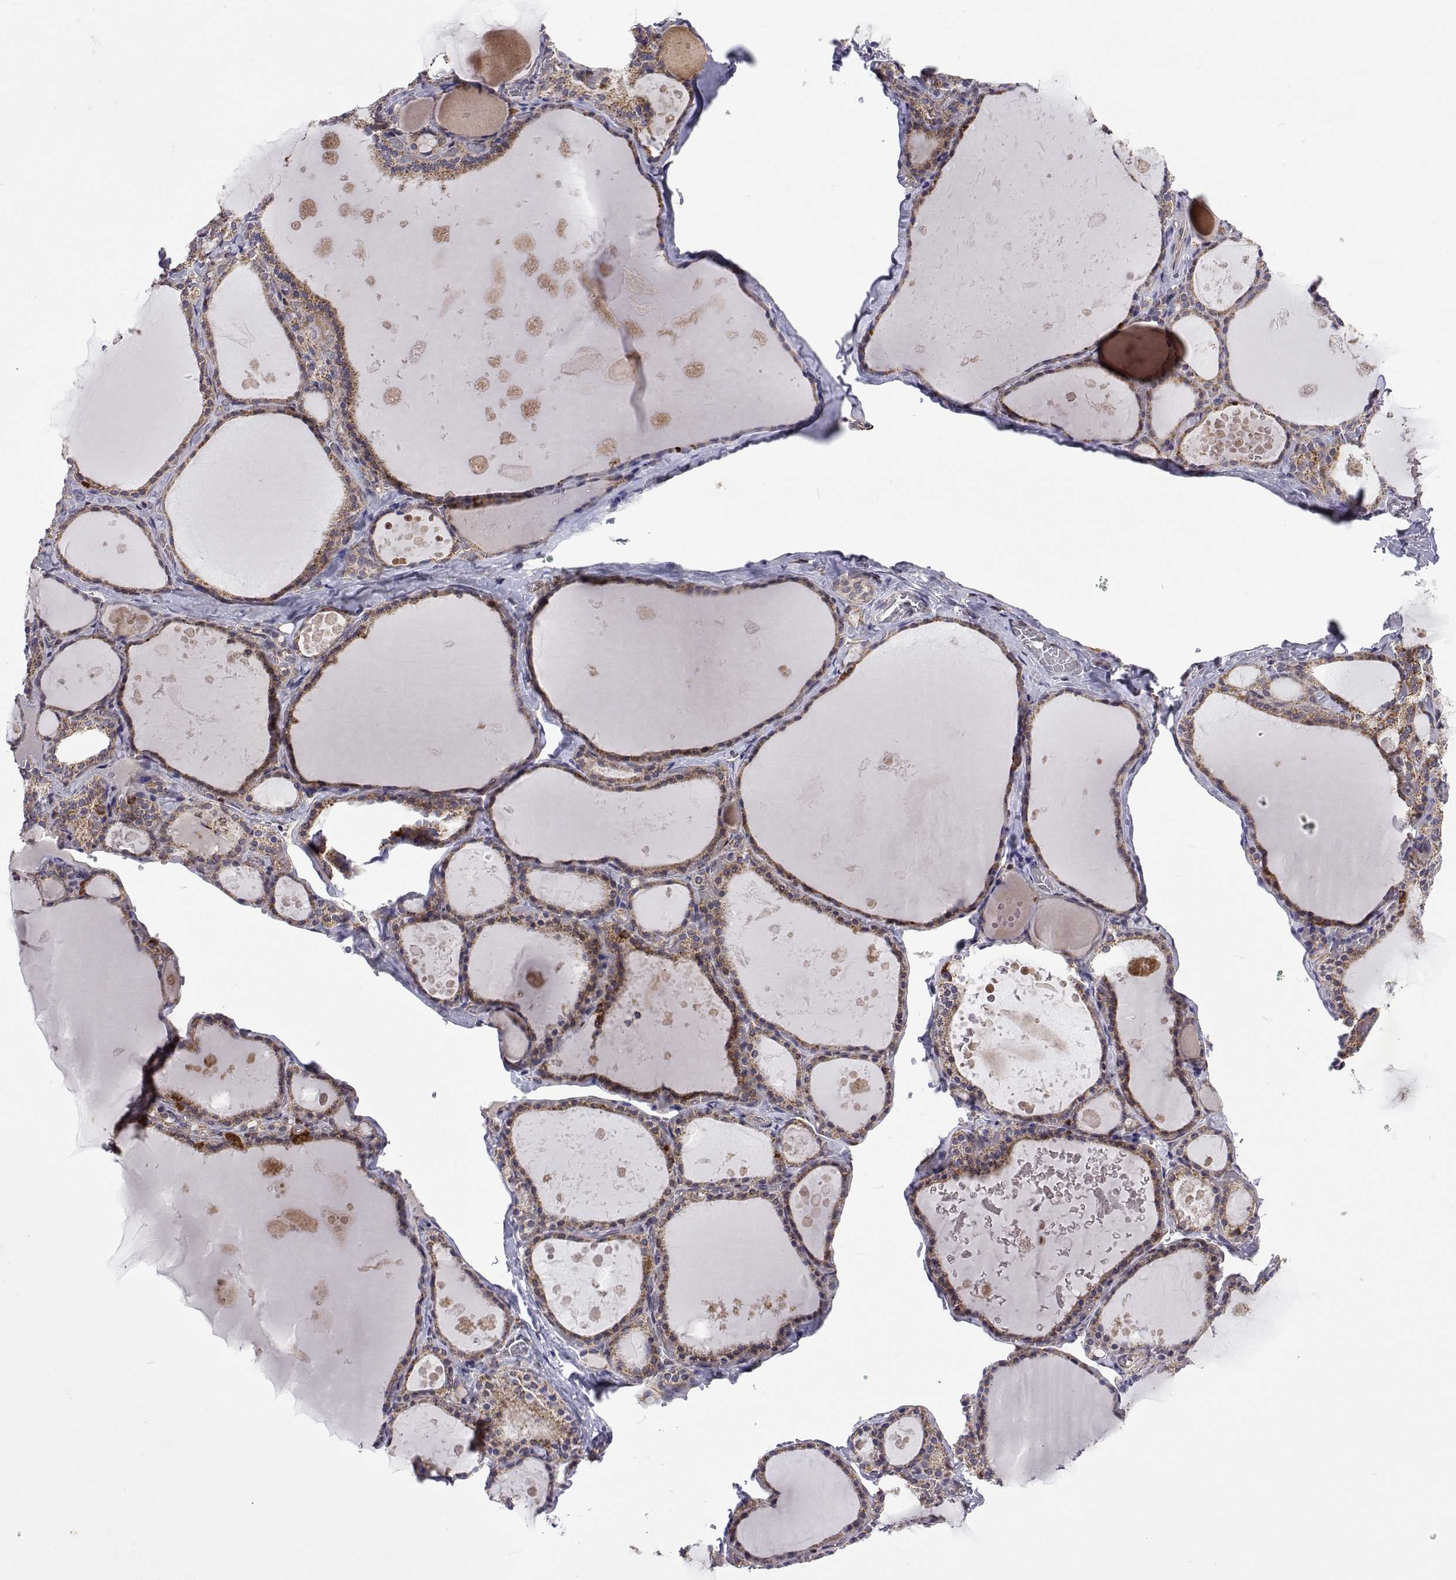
{"staining": {"intensity": "moderate", "quantity": "25%-75%", "location": "cytoplasmic/membranous"}, "tissue": "thyroid gland", "cell_type": "Glandular cells", "image_type": "normal", "snomed": [{"axis": "morphology", "description": "Normal tissue, NOS"}, {"axis": "topography", "description": "Thyroid gland"}], "caption": "Thyroid gland stained with a protein marker shows moderate staining in glandular cells.", "gene": "DHTKD1", "patient": {"sex": "male", "age": 56}}